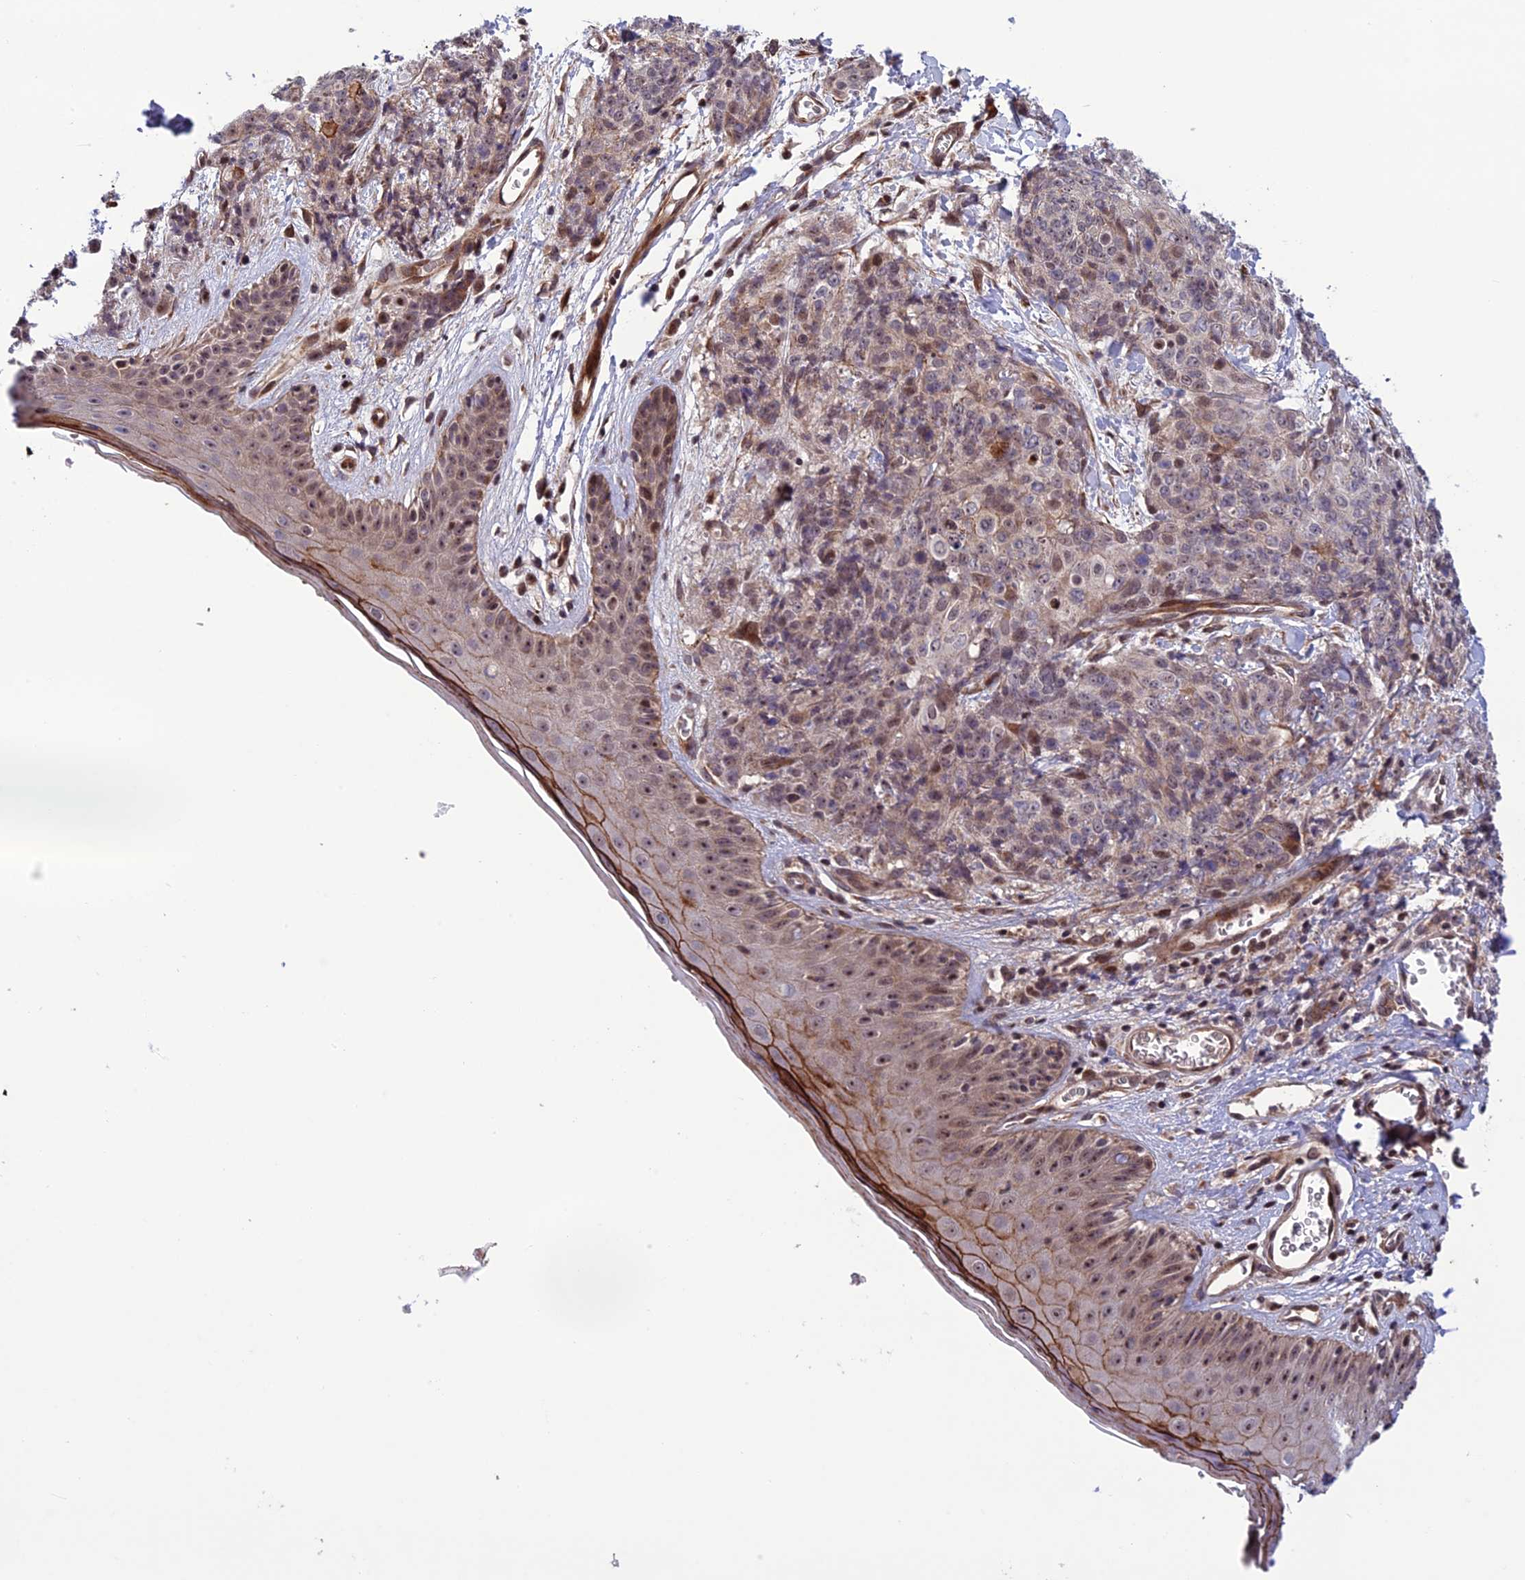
{"staining": {"intensity": "moderate", "quantity": "<25%", "location": "cytoplasmic/membranous,nuclear"}, "tissue": "skin cancer", "cell_type": "Tumor cells", "image_type": "cancer", "snomed": [{"axis": "morphology", "description": "Squamous cell carcinoma, NOS"}, {"axis": "topography", "description": "Skin"}, {"axis": "topography", "description": "Vulva"}], "caption": "A photomicrograph showing moderate cytoplasmic/membranous and nuclear staining in approximately <25% of tumor cells in skin cancer, as visualized by brown immunohistochemical staining.", "gene": "SMIM7", "patient": {"sex": "female", "age": 85}}